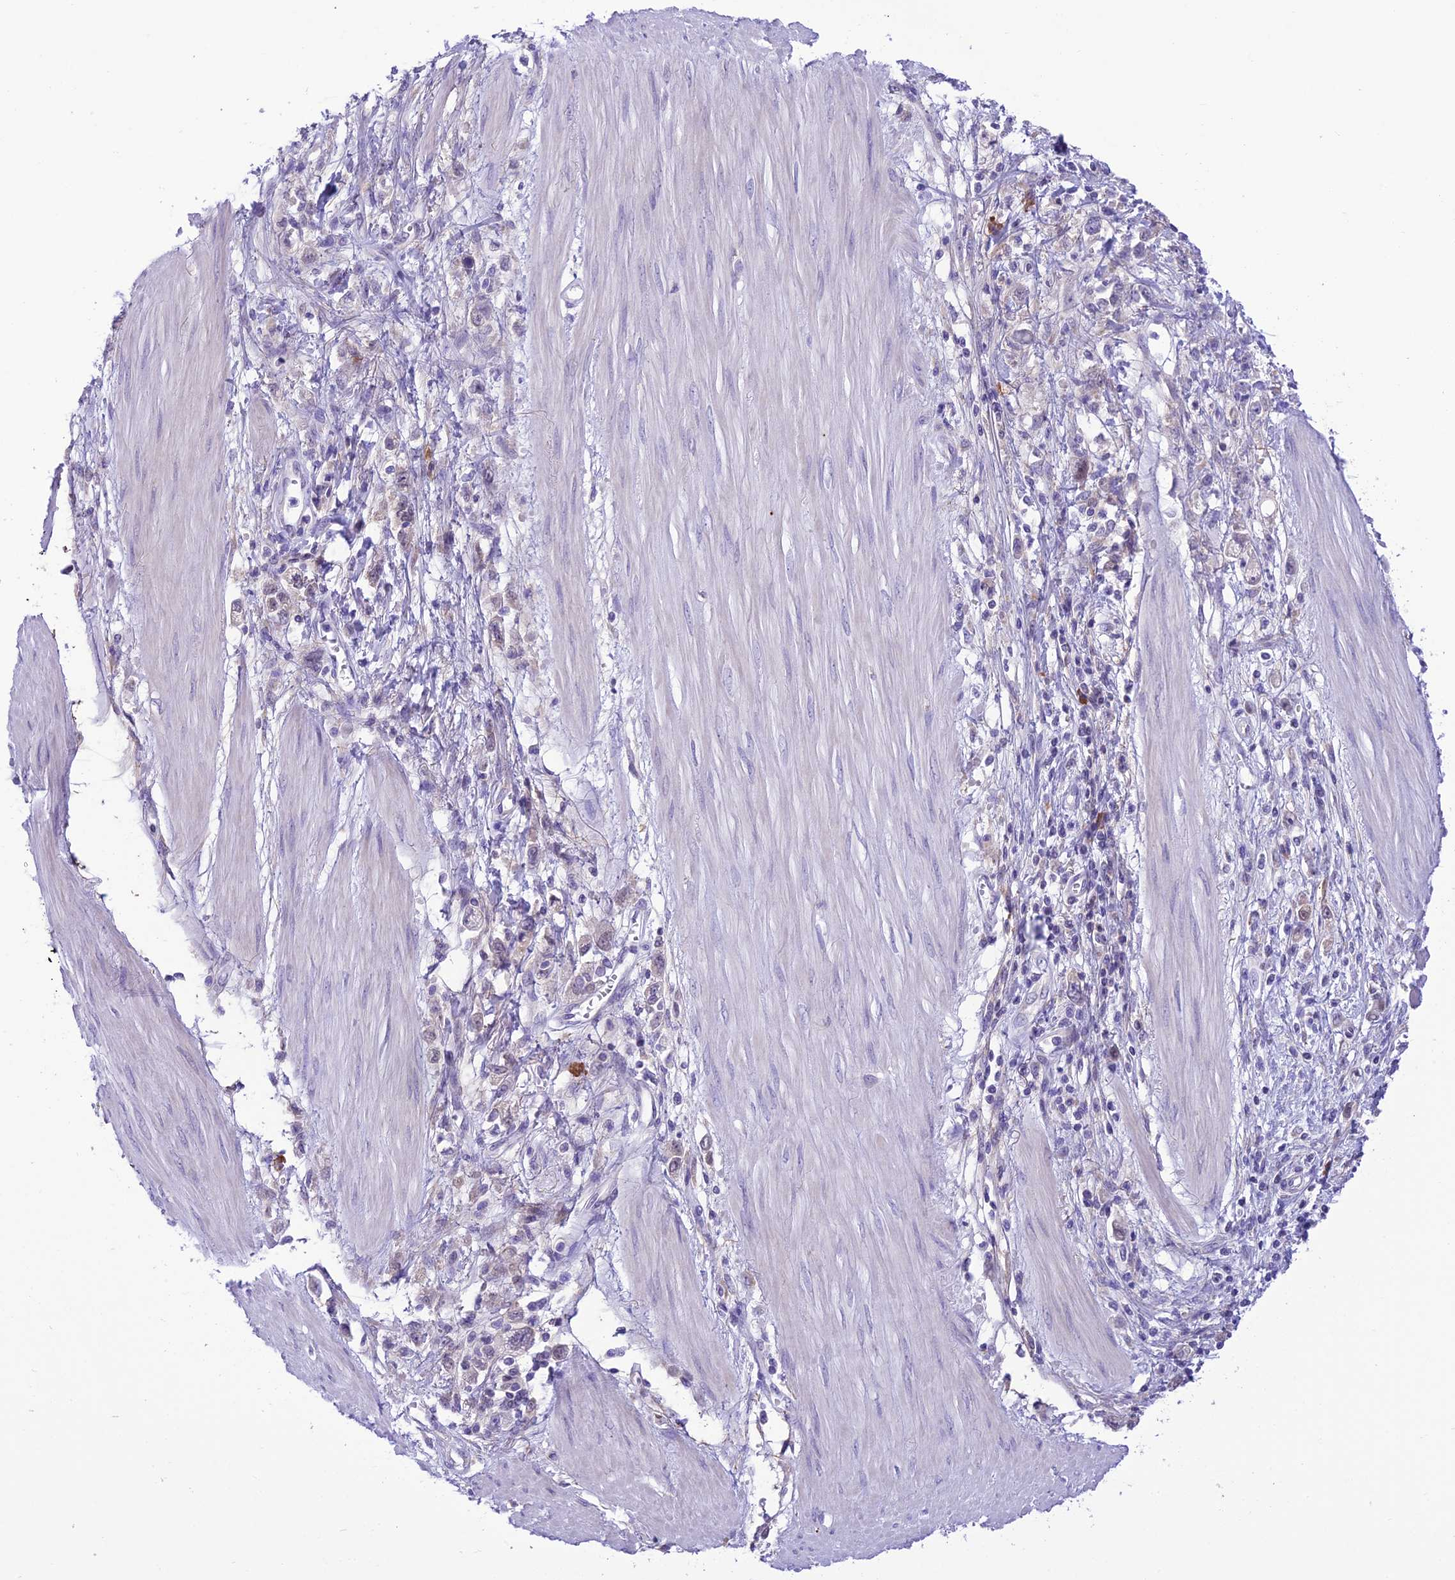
{"staining": {"intensity": "negative", "quantity": "none", "location": "none"}, "tissue": "stomach cancer", "cell_type": "Tumor cells", "image_type": "cancer", "snomed": [{"axis": "morphology", "description": "Adenocarcinoma, NOS"}, {"axis": "topography", "description": "Stomach"}], "caption": "The micrograph shows no staining of tumor cells in stomach cancer (adenocarcinoma).", "gene": "RNF126", "patient": {"sex": "female", "age": 76}}